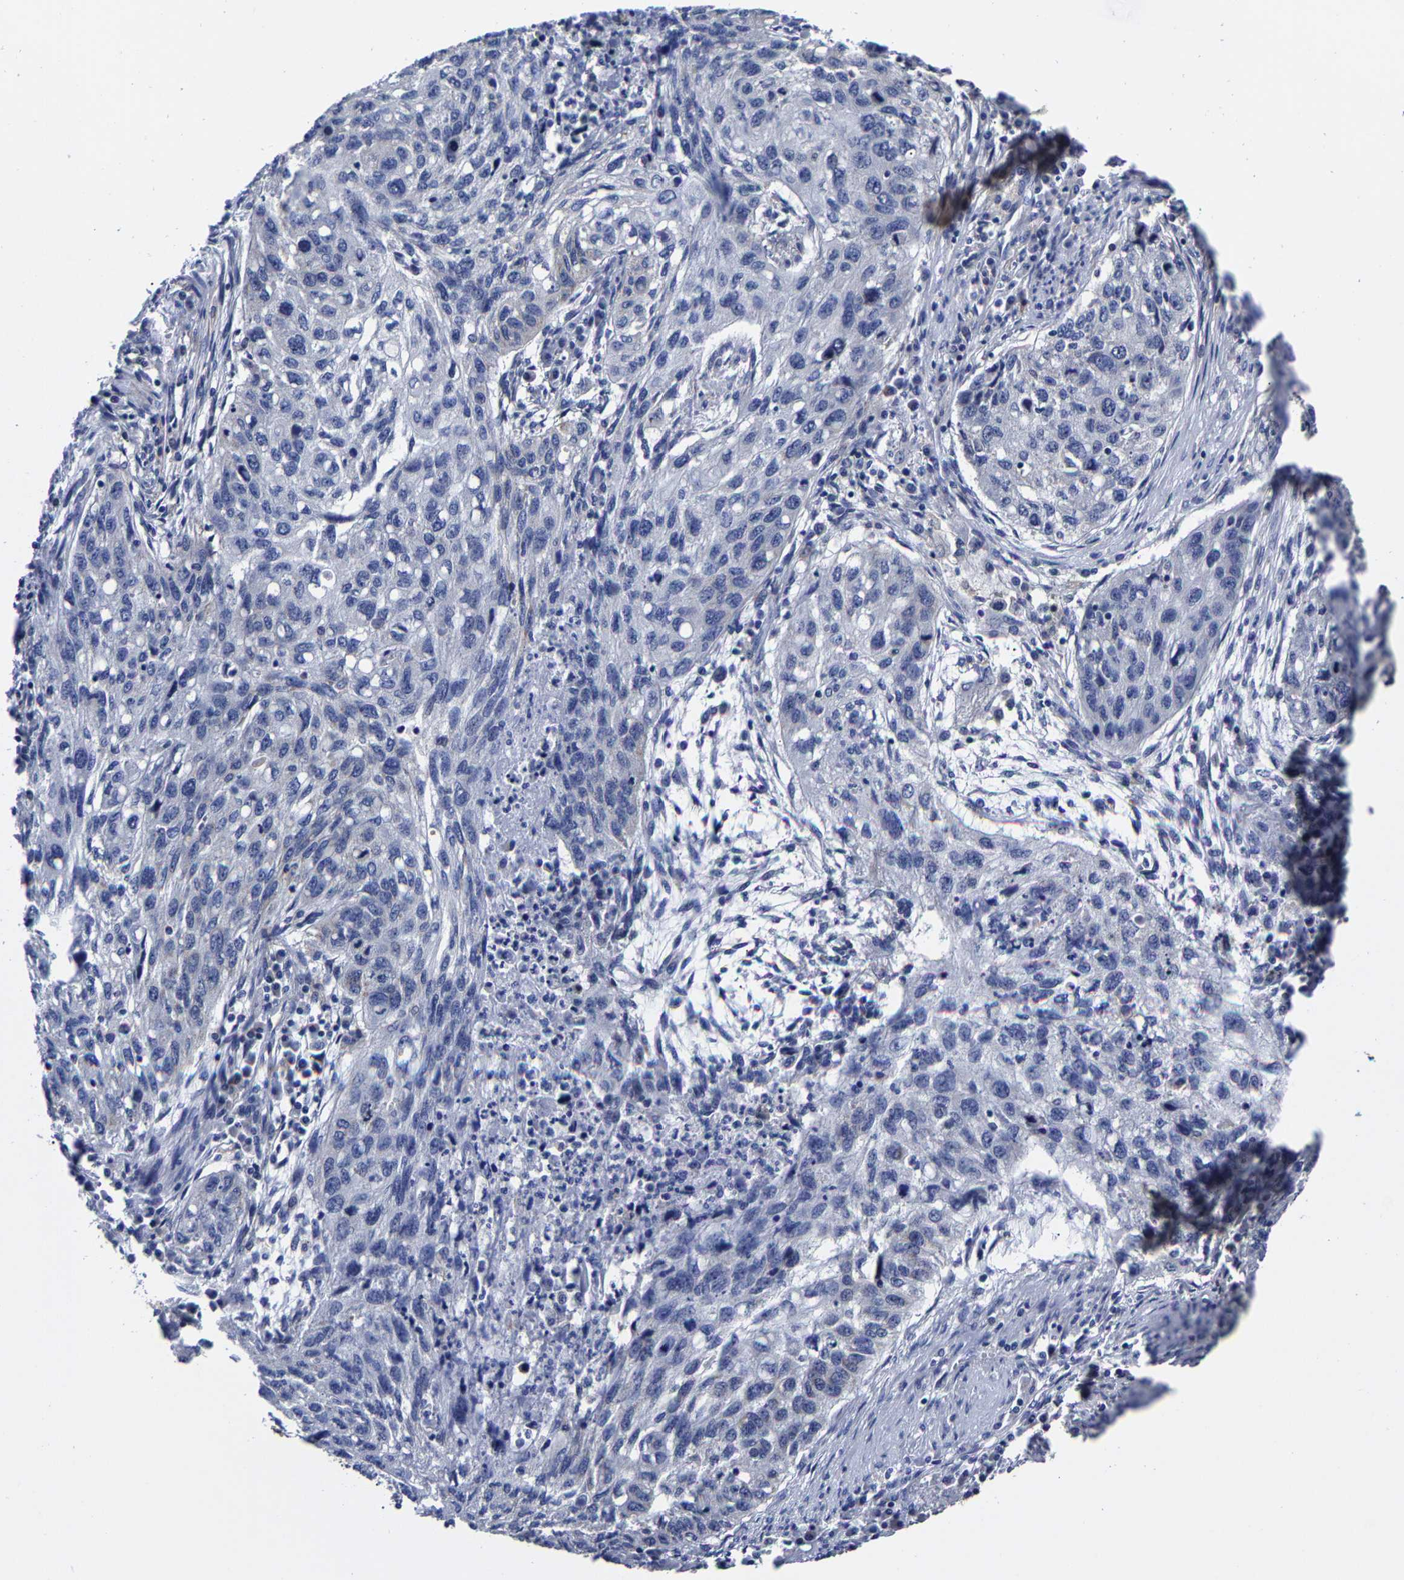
{"staining": {"intensity": "negative", "quantity": "none", "location": "none"}, "tissue": "lung cancer", "cell_type": "Tumor cells", "image_type": "cancer", "snomed": [{"axis": "morphology", "description": "Squamous cell carcinoma, NOS"}, {"axis": "topography", "description": "Lung"}], "caption": "Tumor cells show no significant protein expression in squamous cell carcinoma (lung).", "gene": "AASS", "patient": {"sex": "female", "age": 63}}